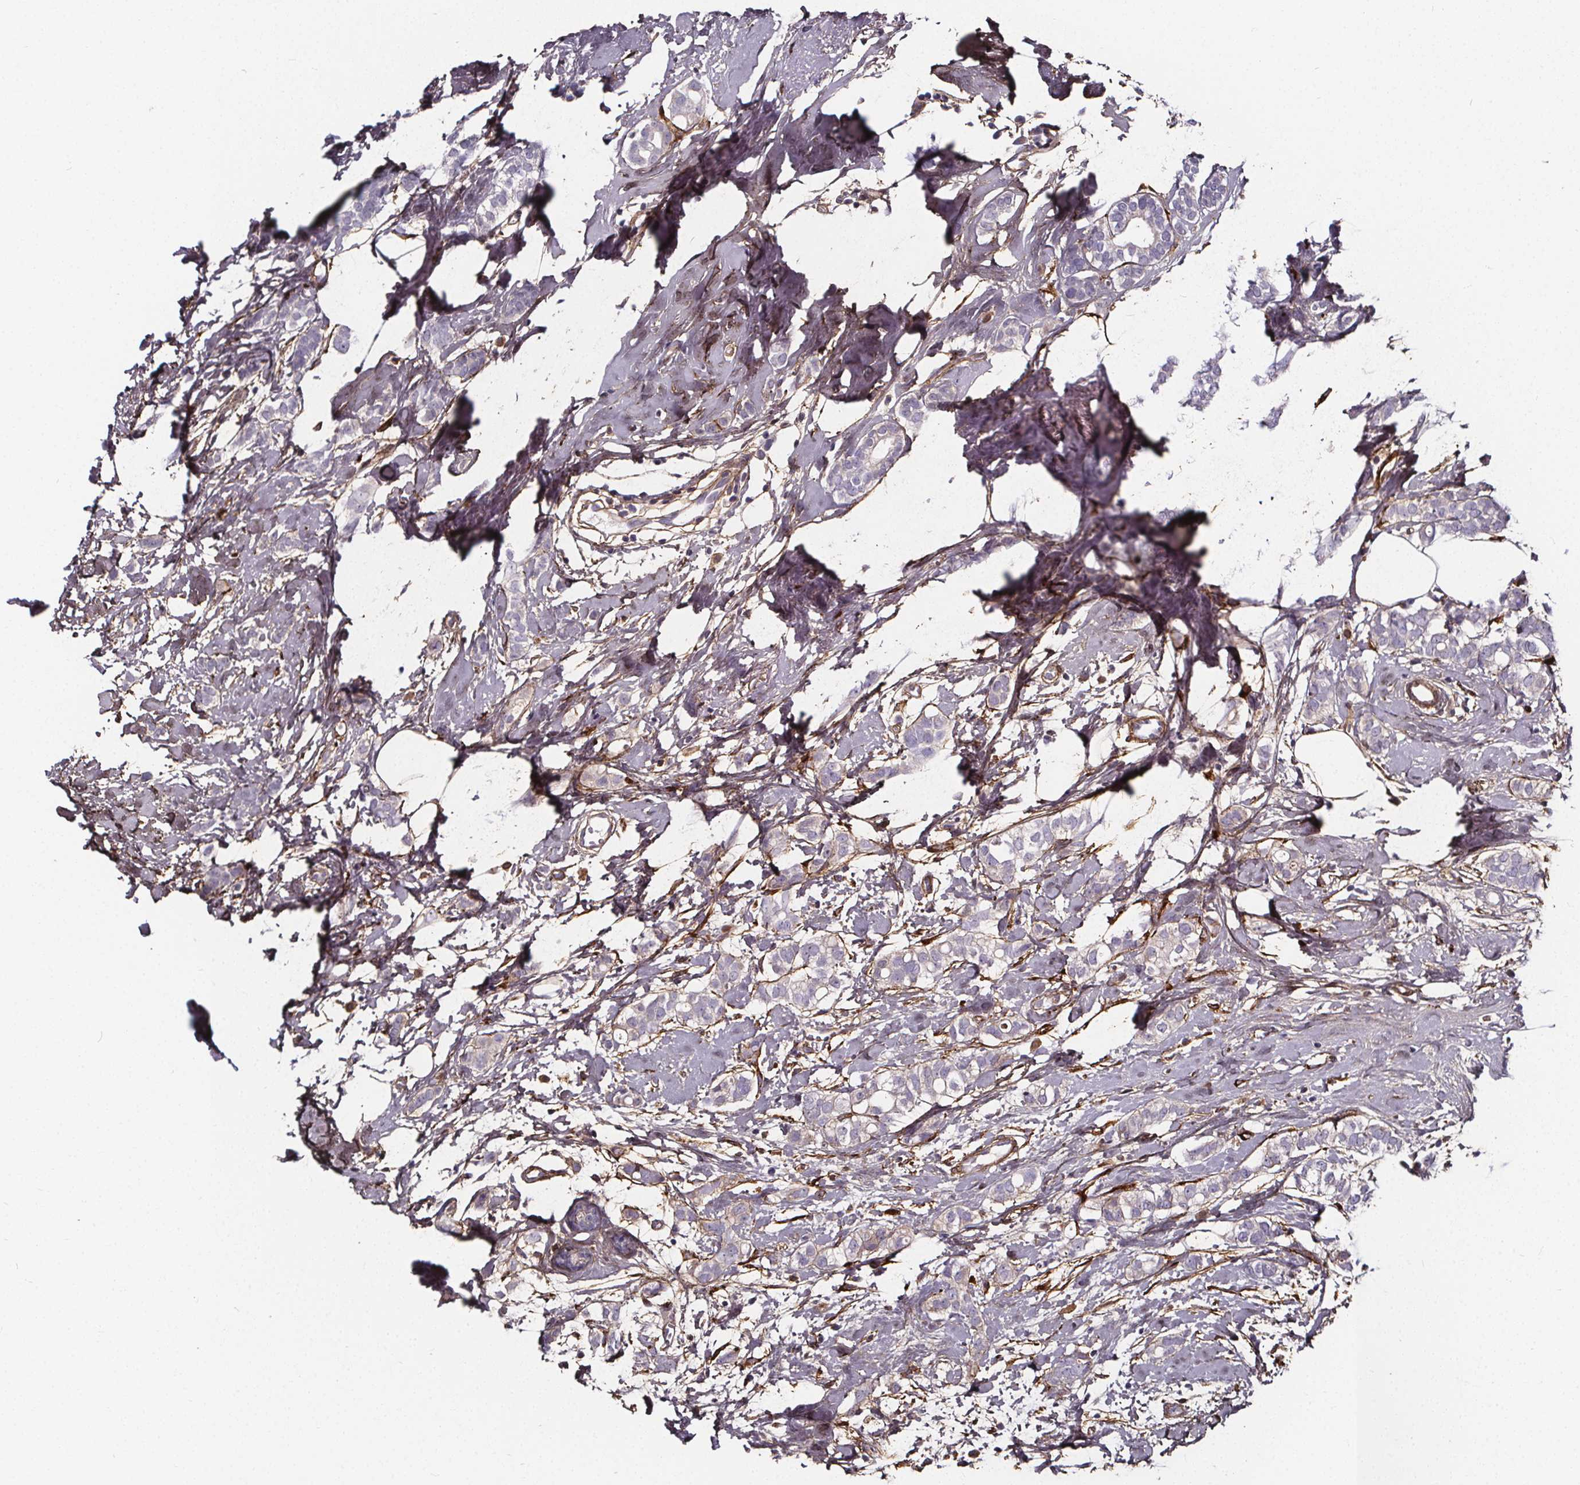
{"staining": {"intensity": "negative", "quantity": "none", "location": "none"}, "tissue": "breast cancer", "cell_type": "Tumor cells", "image_type": "cancer", "snomed": [{"axis": "morphology", "description": "Duct carcinoma"}, {"axis": "topography", "description": "Breast"}], "caption": "Immunohistochemical staining of human breast cancer exhibits no significant positivity in tumor cells.", "gene": "AEBP1", "patient": {"sex": "female", "age": 40}}